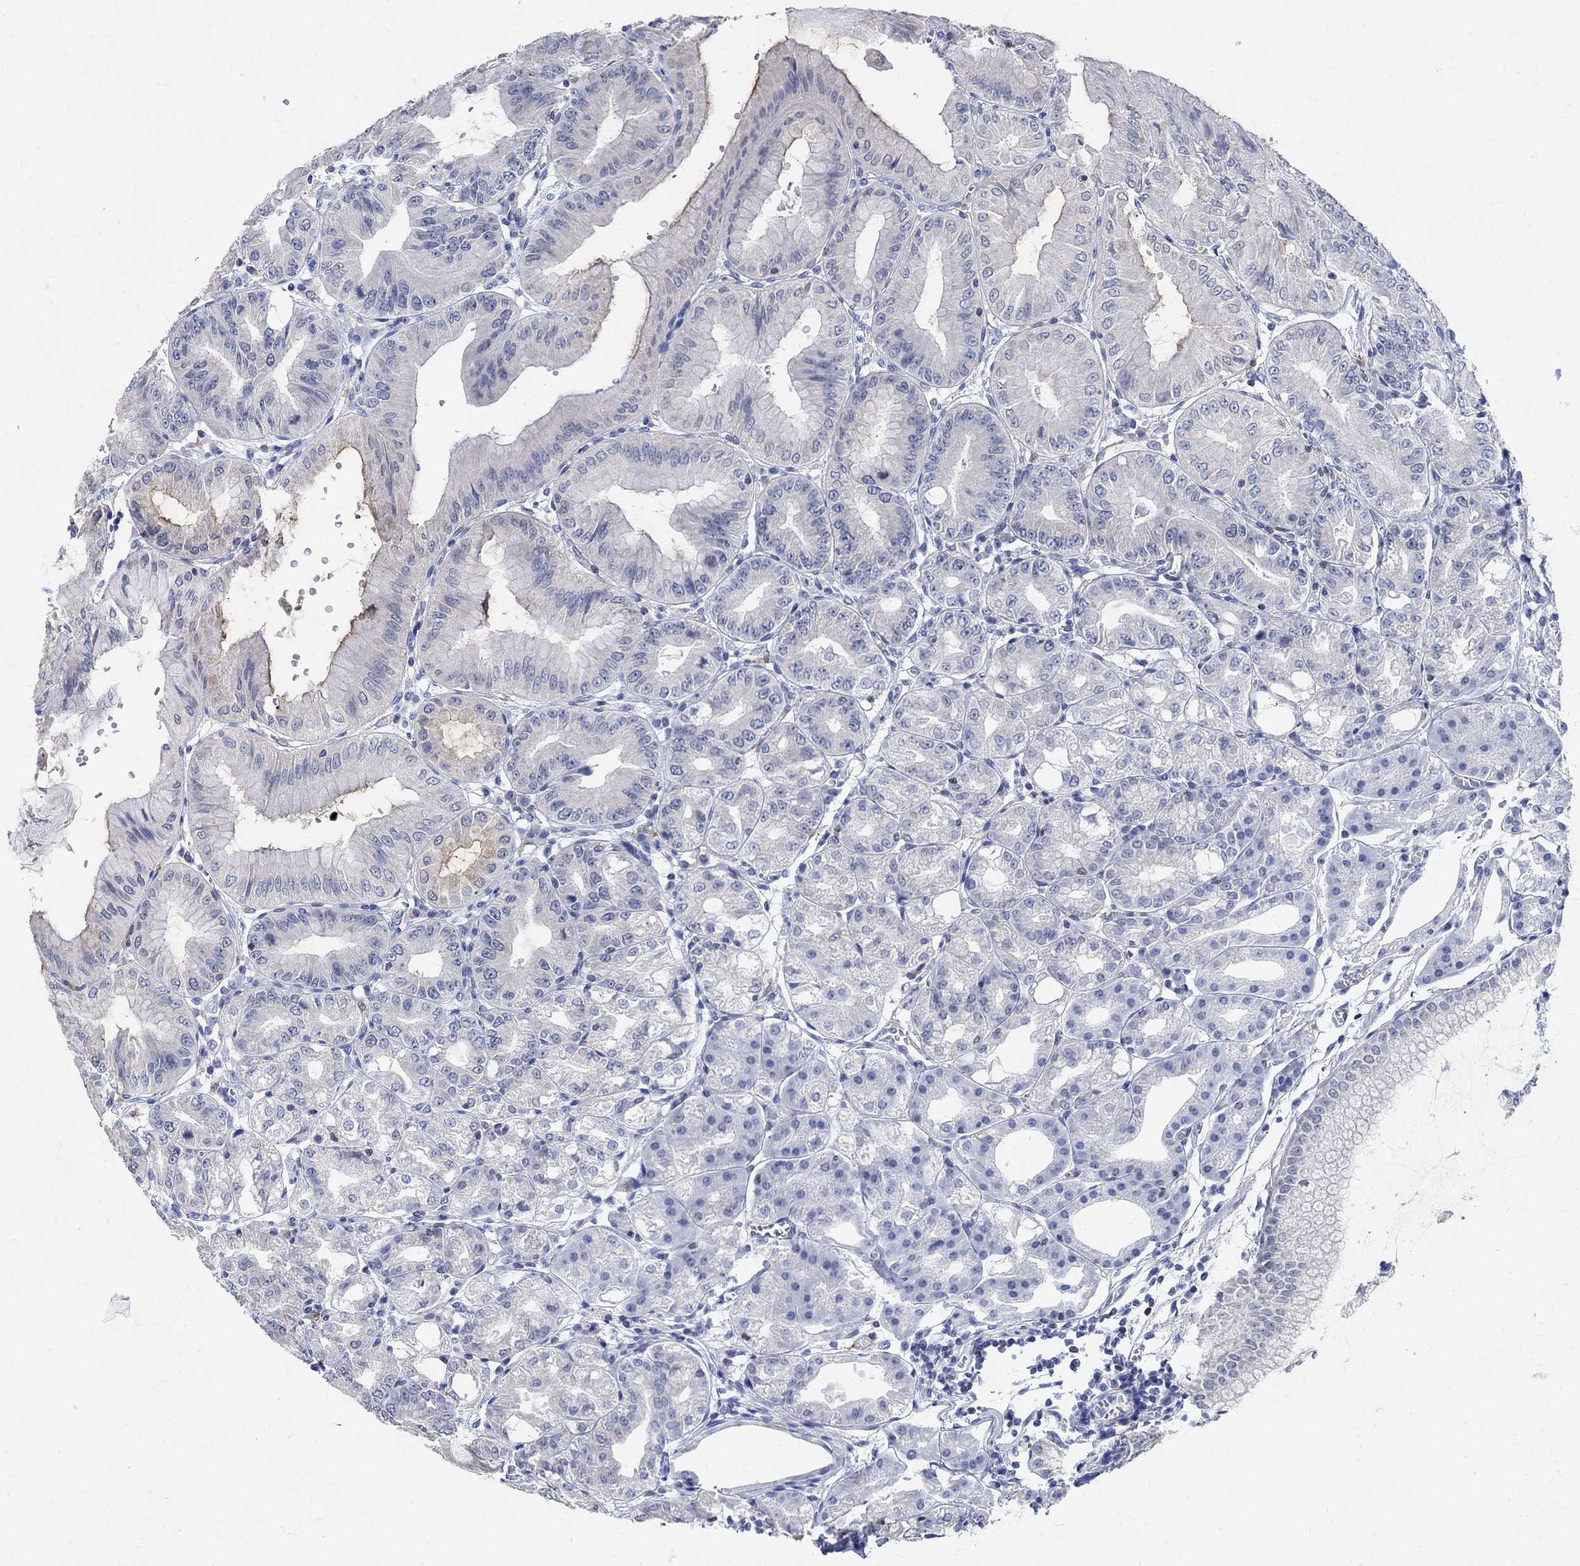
{"staining": {"intensity": "weak", "quantity": "<25%", "location": "cytoplasmic/membranous"}, "tissue": "stomach", "cell_type": "Glandular cells", "image_type": "normal", "snomed": [{"axis": "morphology", "description": "Normal tissue, NOS"}, {"axis": "topography", "description": "Stomach"}], "caption": "Immunohistochemical staining of benign human stomach reveals no significant positivity in glandular cells. (DAB (3,3'-diaminobenzidine) IHC with hematoxylin counter stain).", "gene": "PHF21B", "patient": {"sex": "male", "age": 71}}